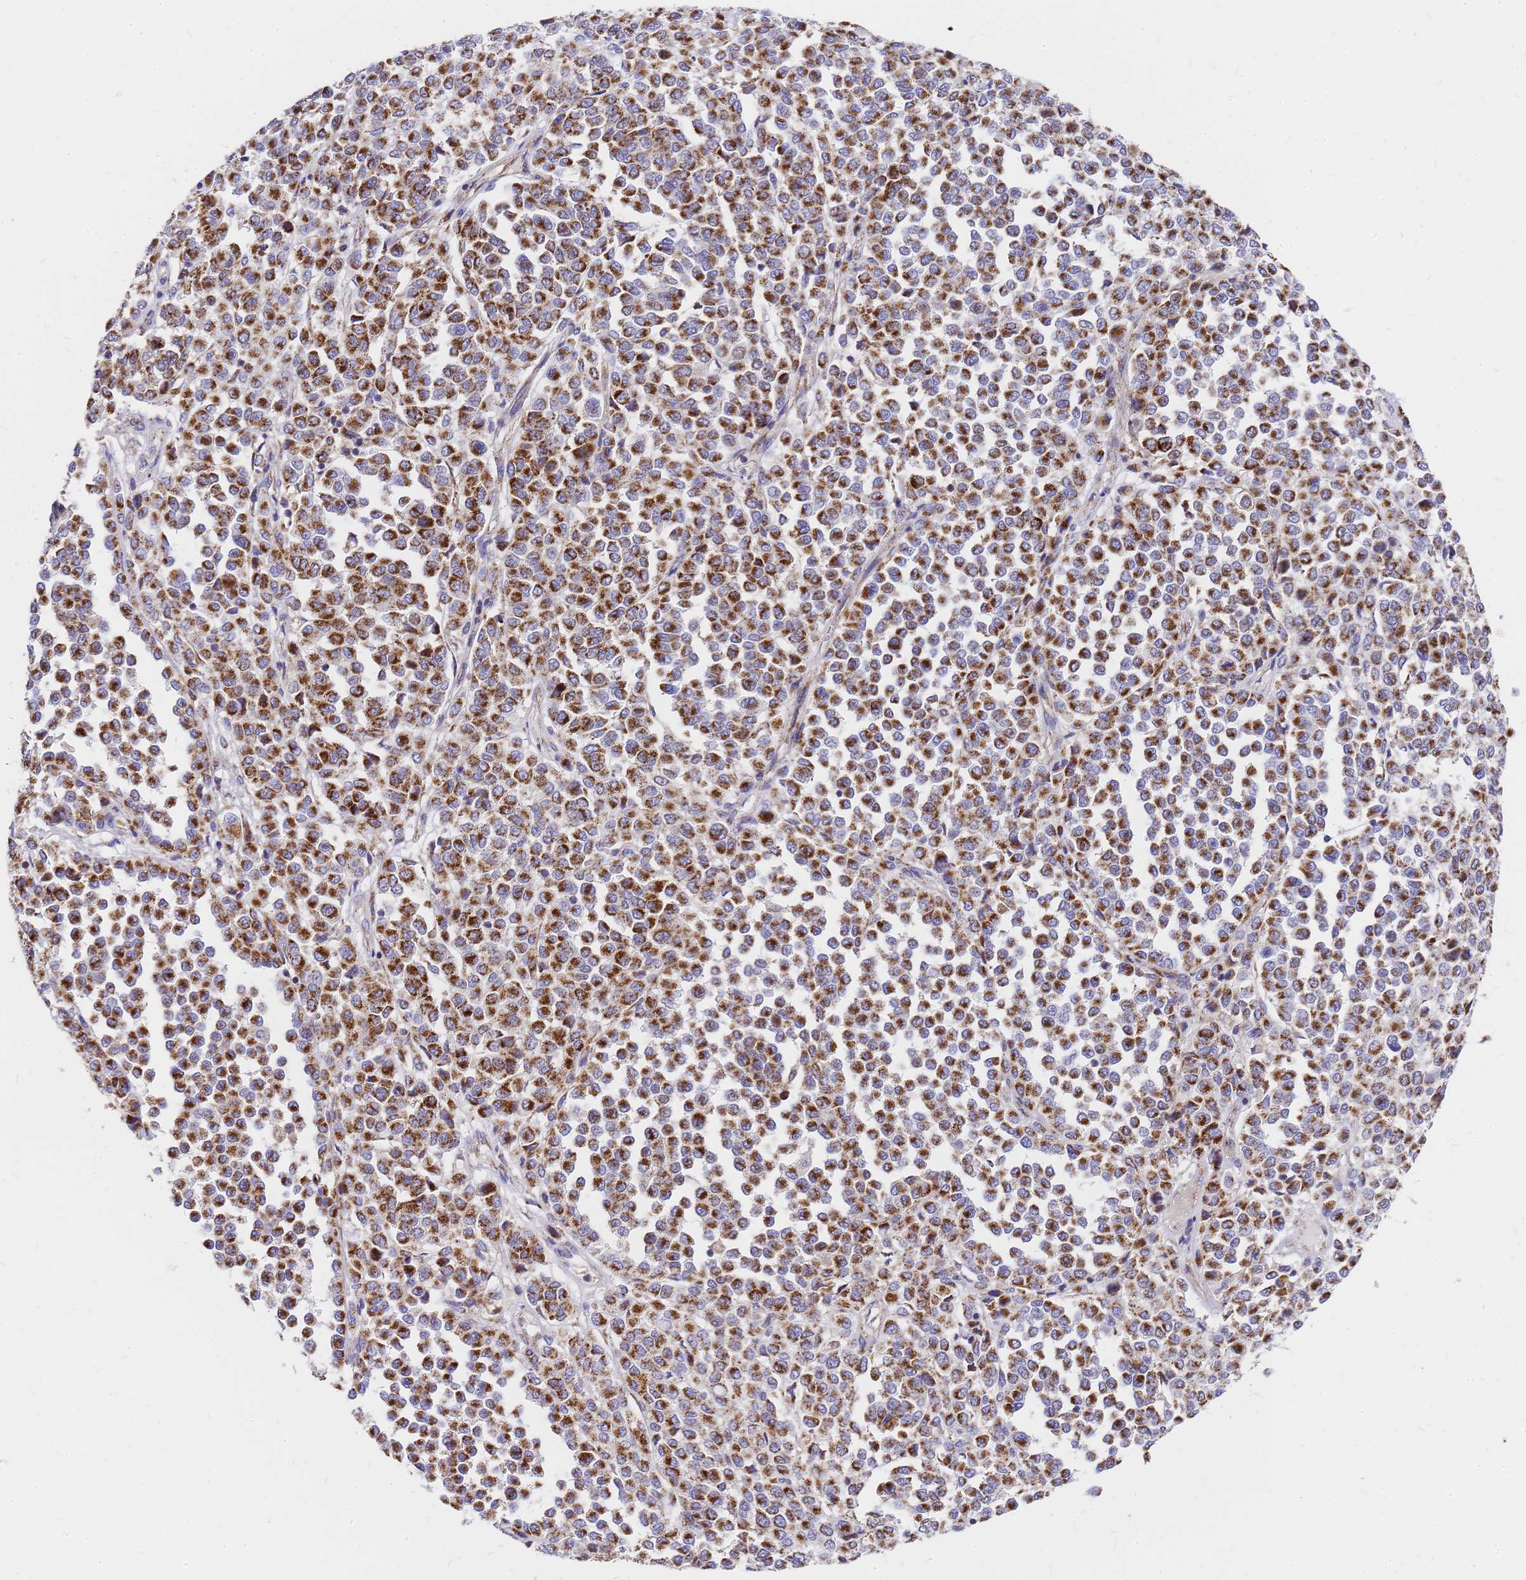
{"staining": {"intensity": "strong", "quantity": ">75%", "location": "cytoplasmic/membranous"}, "tissue": "melanoma", "cell_type": "Tumor cells", "image_type": "cancer", "snomed": [{"axis": "morphology", "description": "Malignant melanoma, Metastatic site"}, {"axis": "topography", "description": "Pancreas"}], "caption": "An immunohistochemistry (IHC) histopathology image of tumor tissue is shown. Protein staining in brown shows strong cytoplasmic/membranous positivity in malignant melanoma (metastatic site) within tumor cells.", "gene": "MRPS26", "patient": {"sex": "female", "age": 30}}